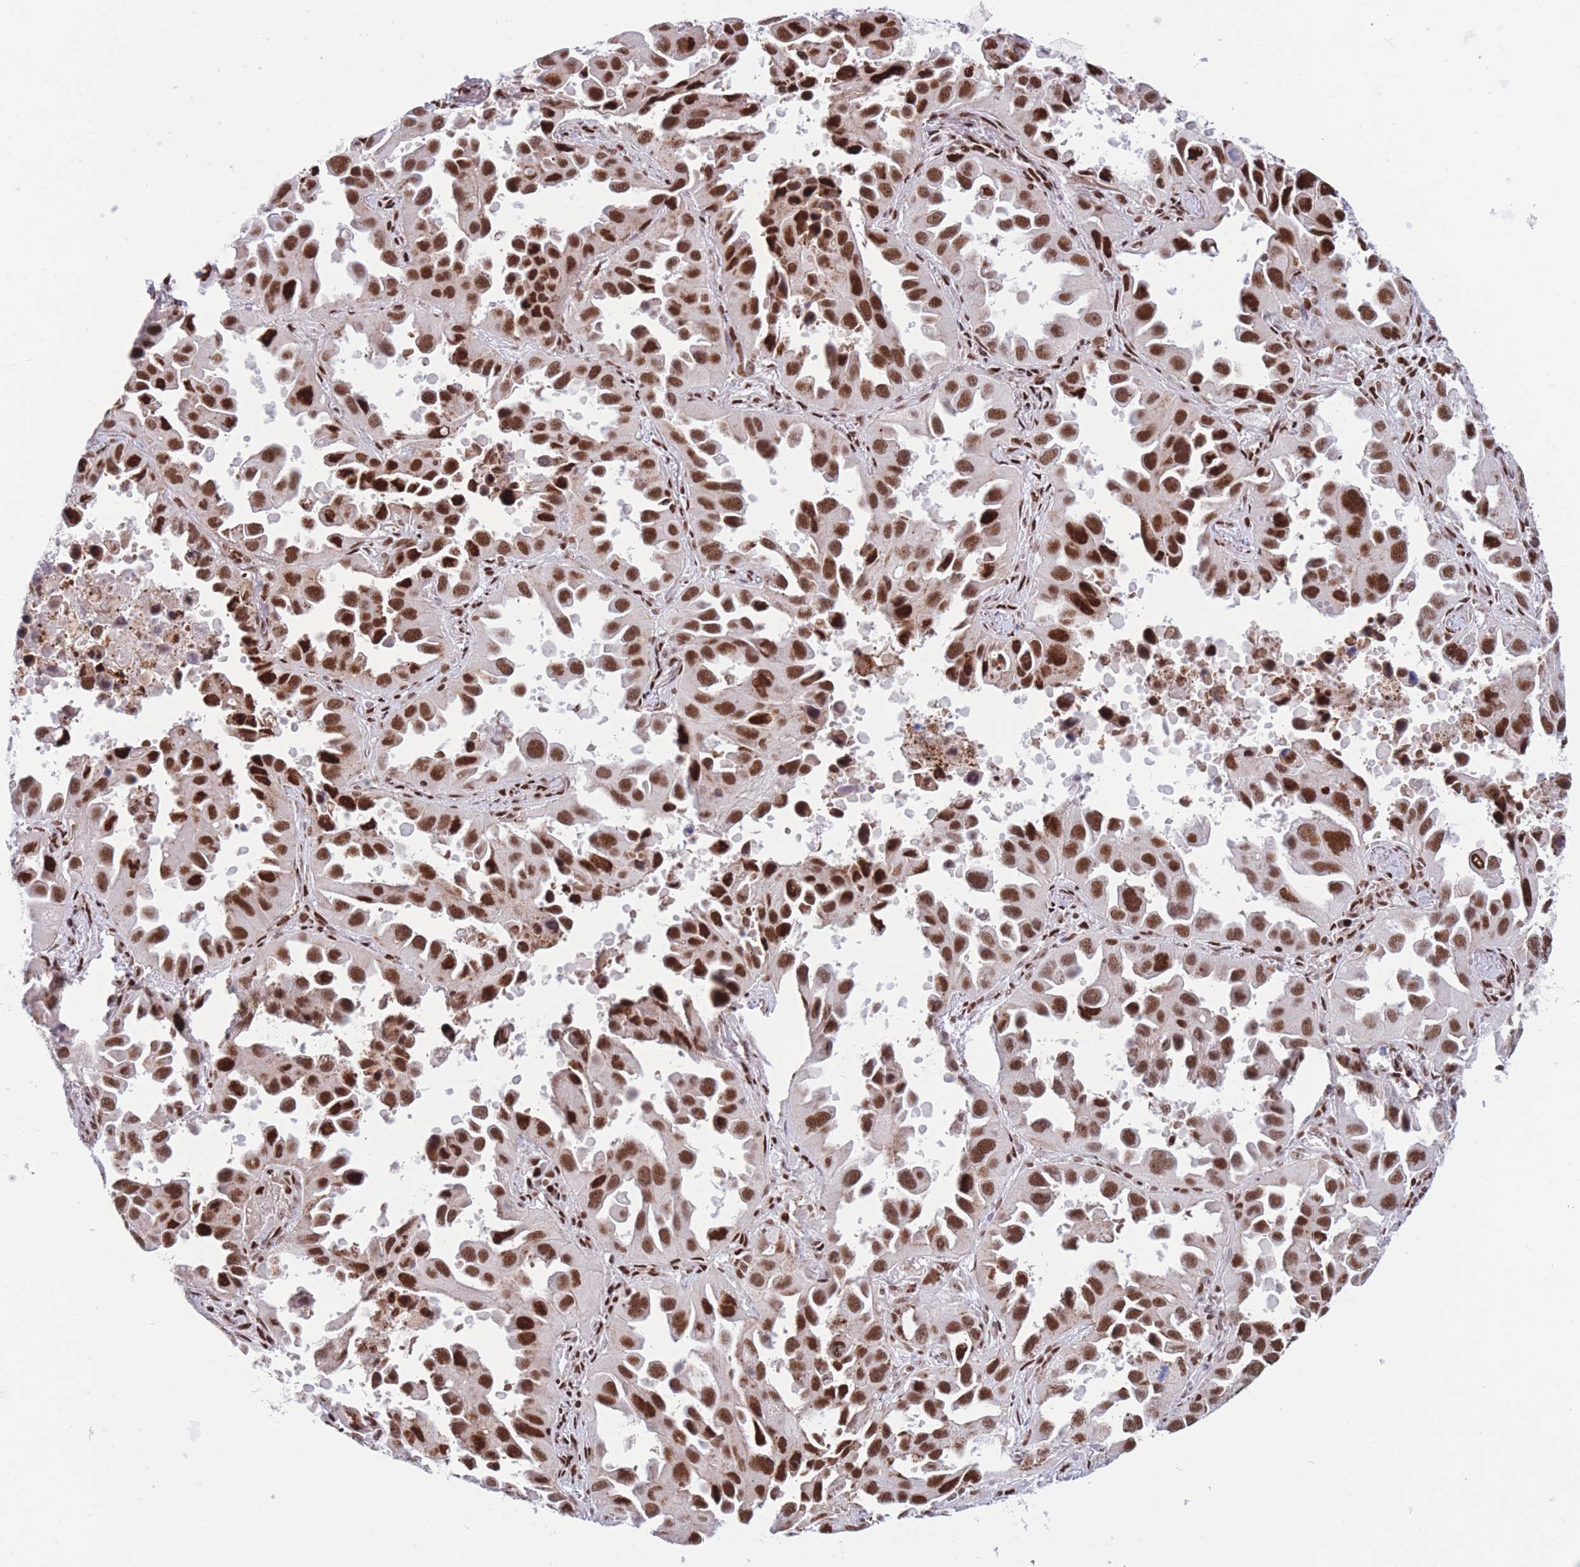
{"staining": {"intensity": "strong", "quantity": ">75%", "location": "nuclear"}, "tissue": "lung cancer", "cell_type": "Tumor cells", "image_type": "cancer", "snomed": [{"axis": "morphology", "description": "Adenocarcinoma, NOS"}, {"axis": "topography", "description": "Lung"}], "caption": "IHC (DAB (3,3'-diaminobenzidine)) staining of human lung cancer (adenocarcinoma) demonstrates strong nuclear protein expression in approximately >75% of tumor cells.", "gene": "DNAJC3", "patient": {"sex": "male", "age": 66}}